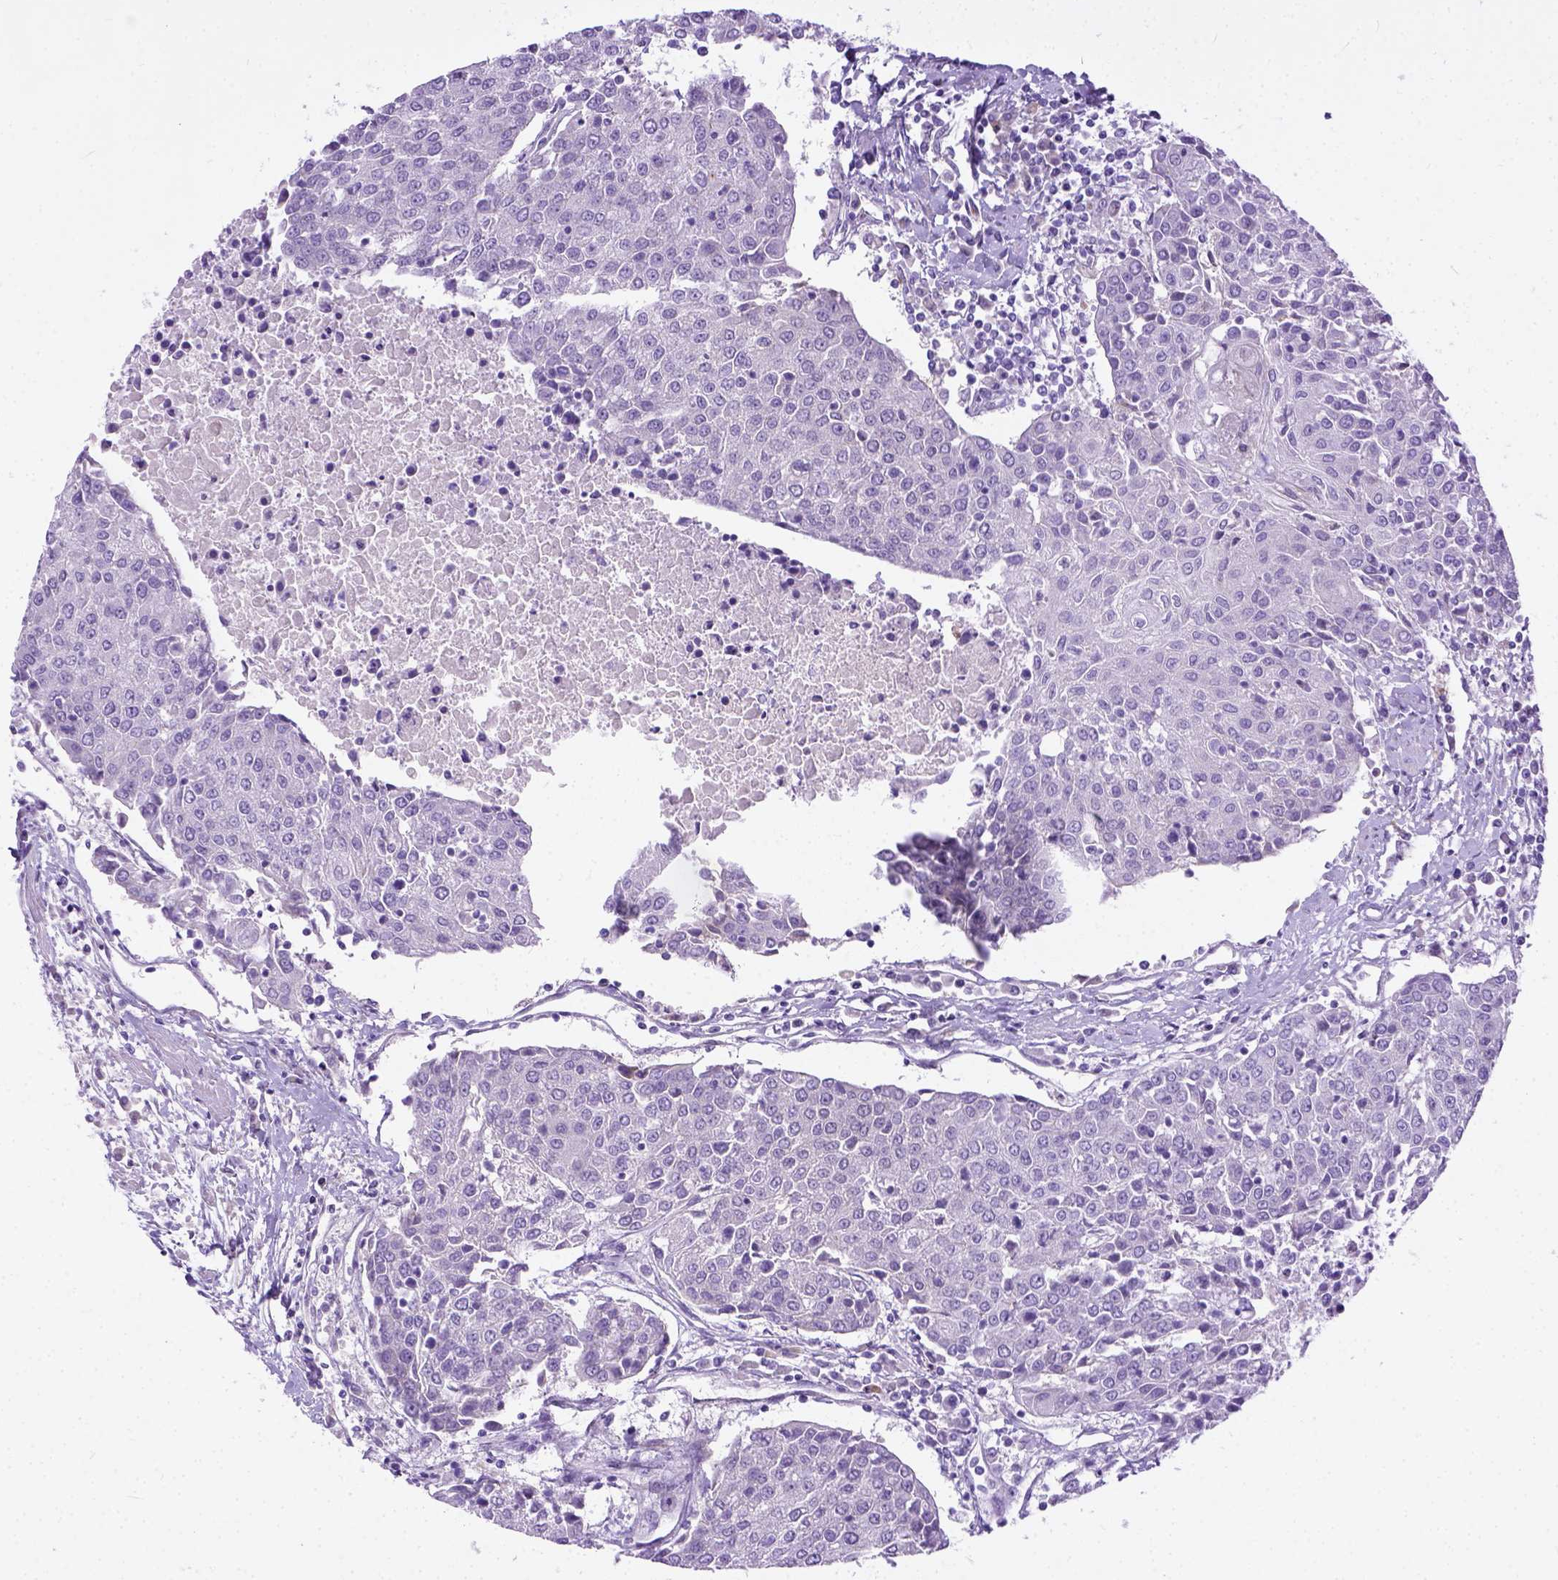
{"staining": {"intensity": "negative", "quantity": "none", "location": "none"}, "tissue": "urothelial cancer", "cell_type": "Tumor cells", "image_type": "cancer", "snomed": [{"axis": "morphology", "description": "Urothelial carcinoma, High grade"}, {"axis": "topography", "description": "Urinary bladder"}], "caption": "Immunohistochemistry (IHC) image of neoplastic tissue: human urothelial cancer stained with DAB demonstrates no significant protein expression in tumor cells.", "gene": "ADGRF1", "patient": {"sex": "female", "age": 85}}